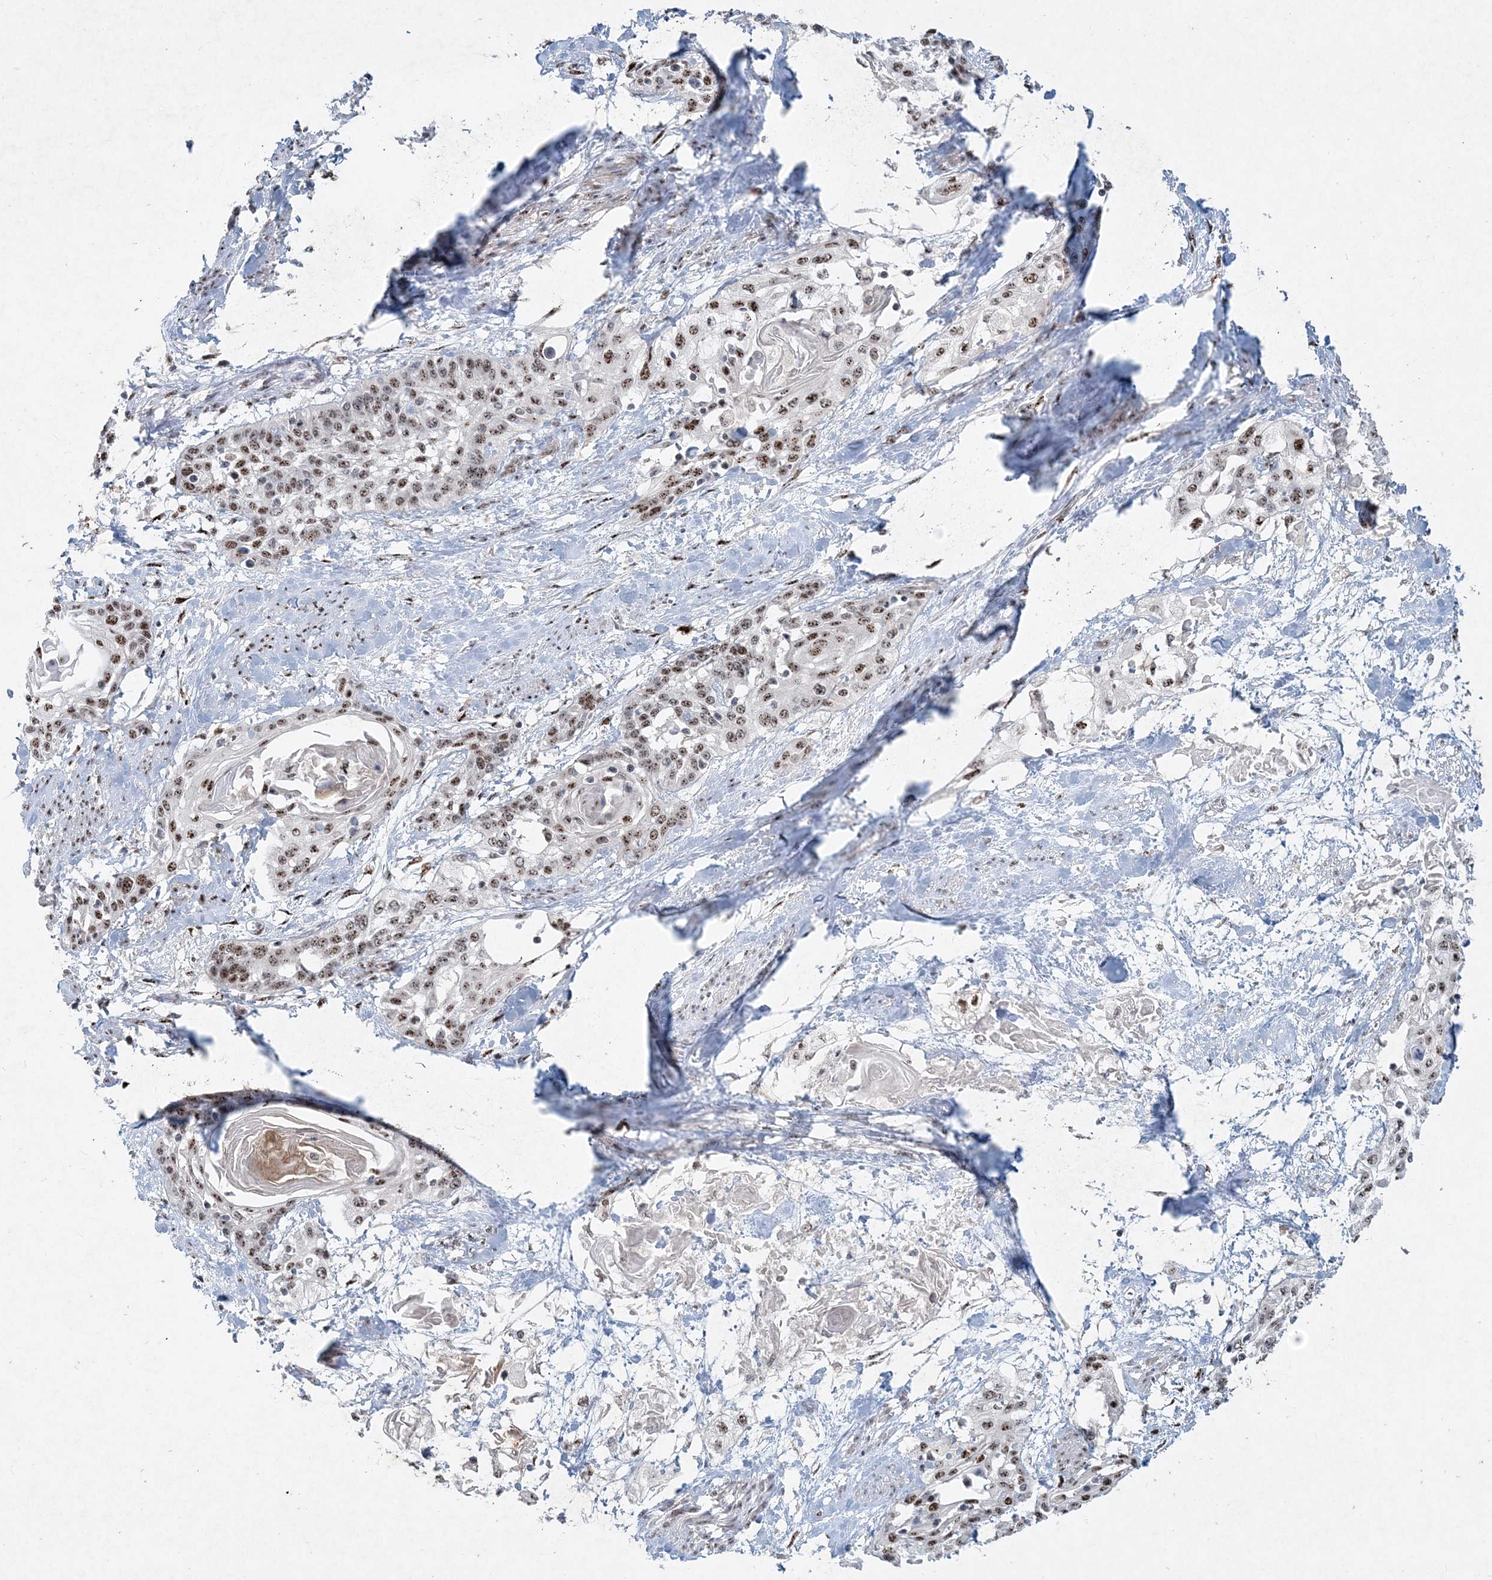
{"staining": {"intensity": "moderate", "quantity": ">75%", "location": "nuclear"}, "tissue": "cervical cancer", "cell_type": "Tumor cells", "image_type": "cancer", "snomed": [{"axis": "morphology", "description": "Squamous cell carcinoma, NOS"}, {"axis": "topography", "description": "Cervix"}], "caption": "A brown stain labels moderate nuclear staining of a protein in cervical cancer tumor cells.", "gene": "GIN1", "patient": {"sex": "female", "age": 57}}